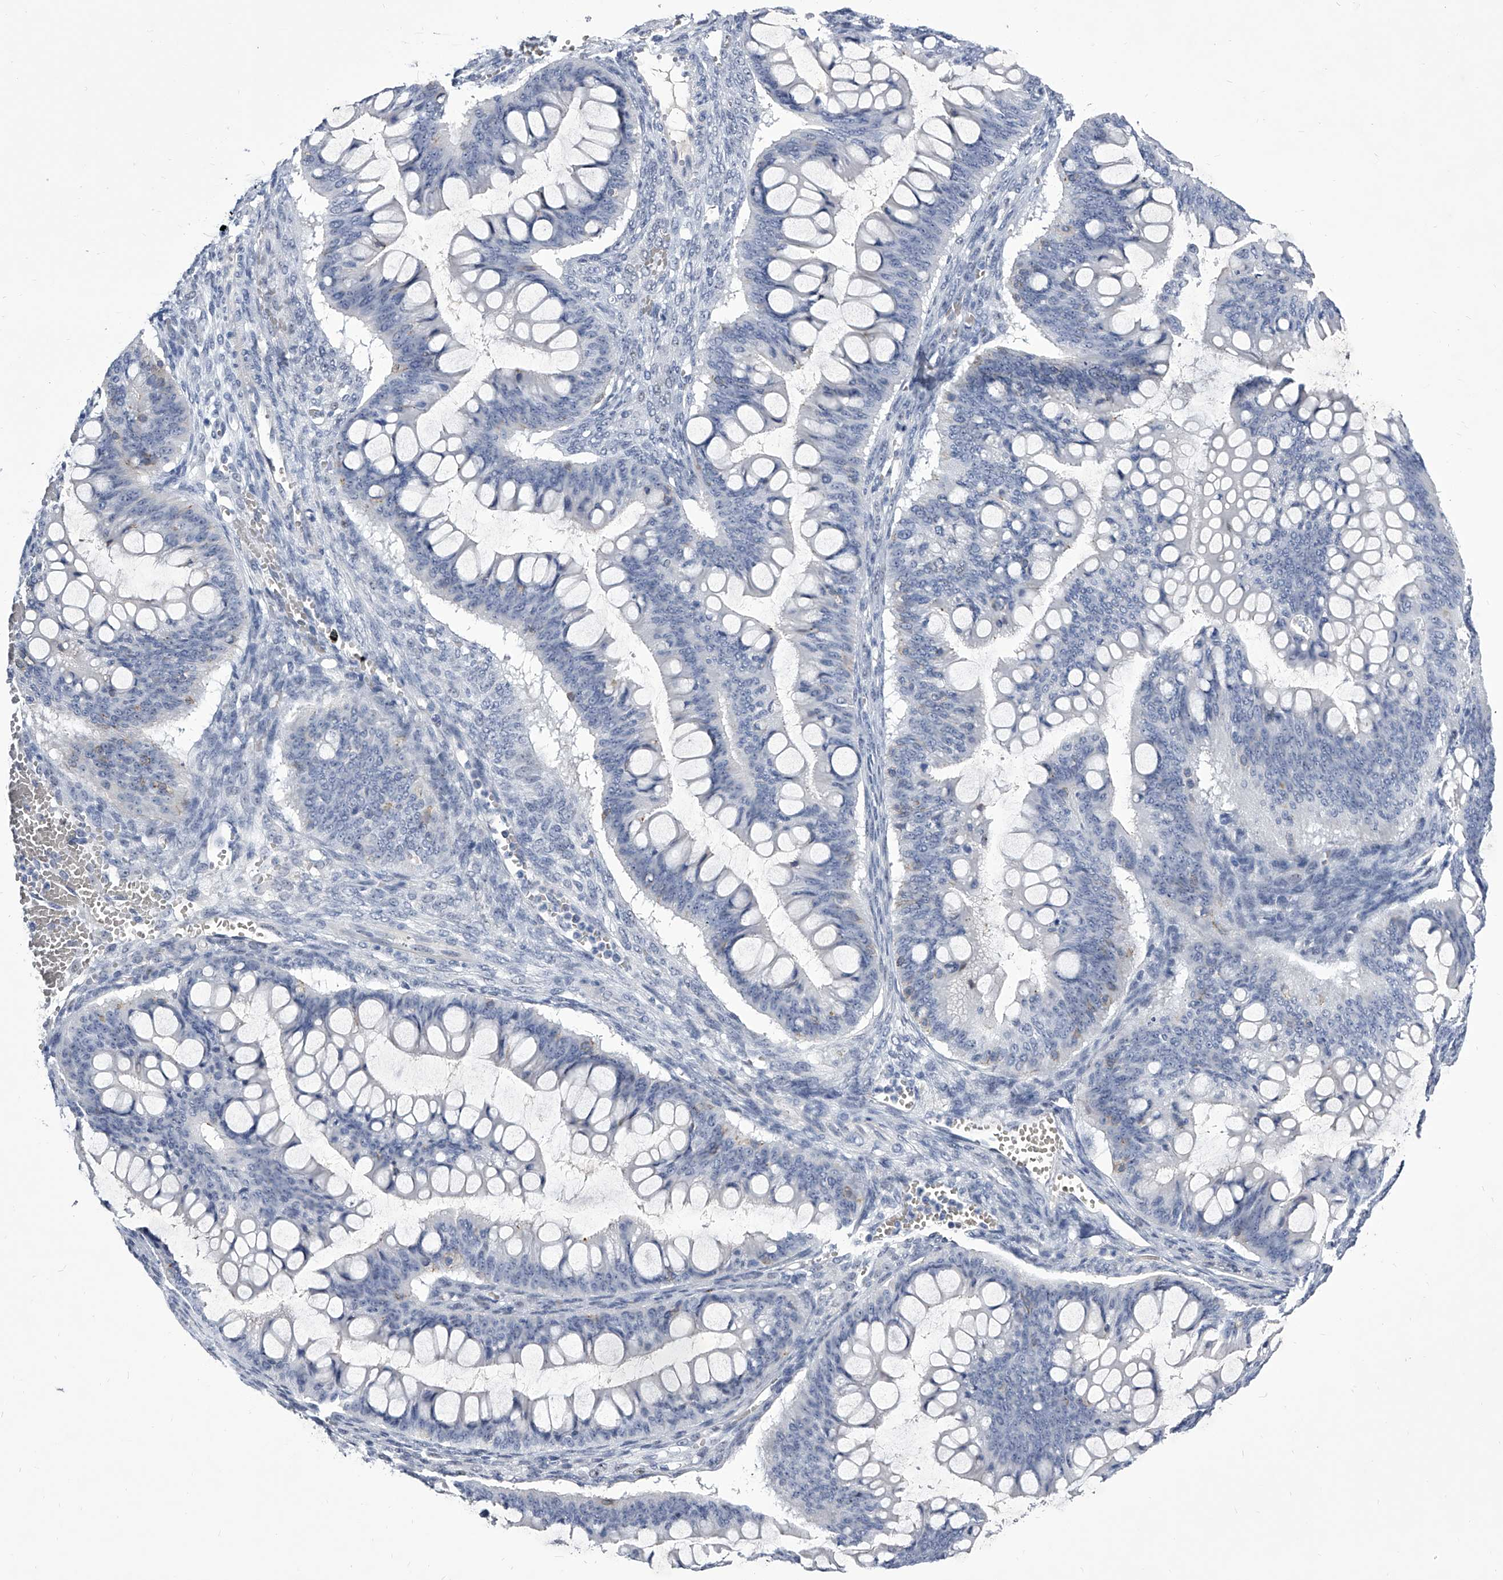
{"staining": {"intensity": "negative", "quantity": "none", "location": "none"}, "tissue": "ovarian cancer", "cell_type": "Tumor cells", "image_type": "cancer", "snomed": [{"axis": "morphology", "description": "Cystadenocarcinoma, mucinous, NOS"}, {"axis": "topography", "description": "Ovary"}], "caption": "IHC of mucinous cystadenocarcinoma (ovarian) exhibits no expression in tumor cells.", "gene": "CRISP2", "patient": {"sex": "female", "age": 73}}